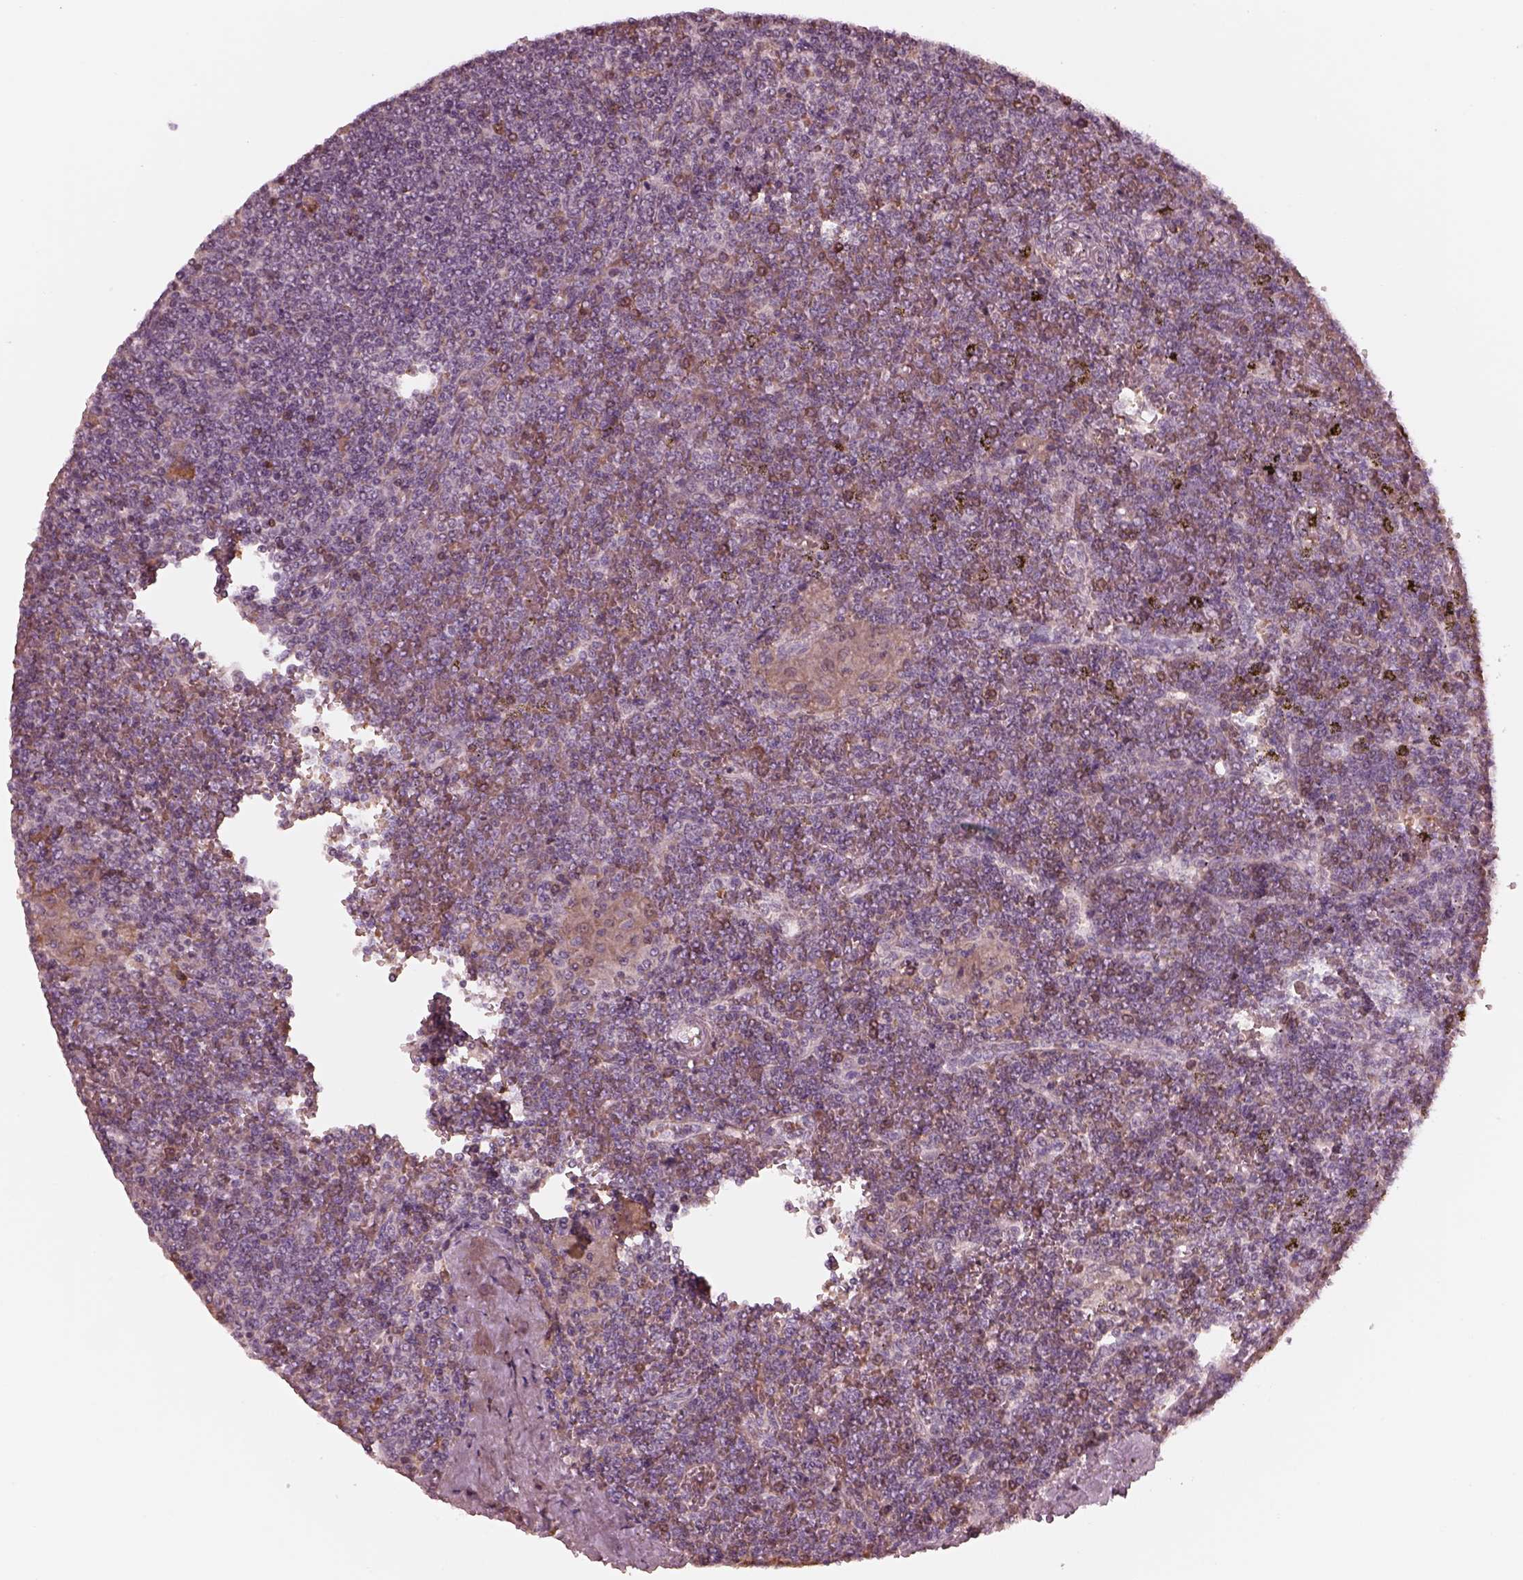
{"staining": {"intensity": "moderate", "quantity": "<25%", "location": "cytoplasmic/membranous"}, "tissue": "lymphoma", "cell_type": "Tumor cells", "image_type": "cancer", "snomed": [{"axis": "morphology", "description": "Malignant lymphoma, non-Hodgkin's type, Low grade"}, {"axis": "topography", "description": "Spleen"}], "caption": "The immunohistochemical stain labels moderate cytoplasmic/membranous staining in tumor cells of lymphoma tissue.", "gene": "ANKLE1", "patient": {"sex": "female", "age": 19}}